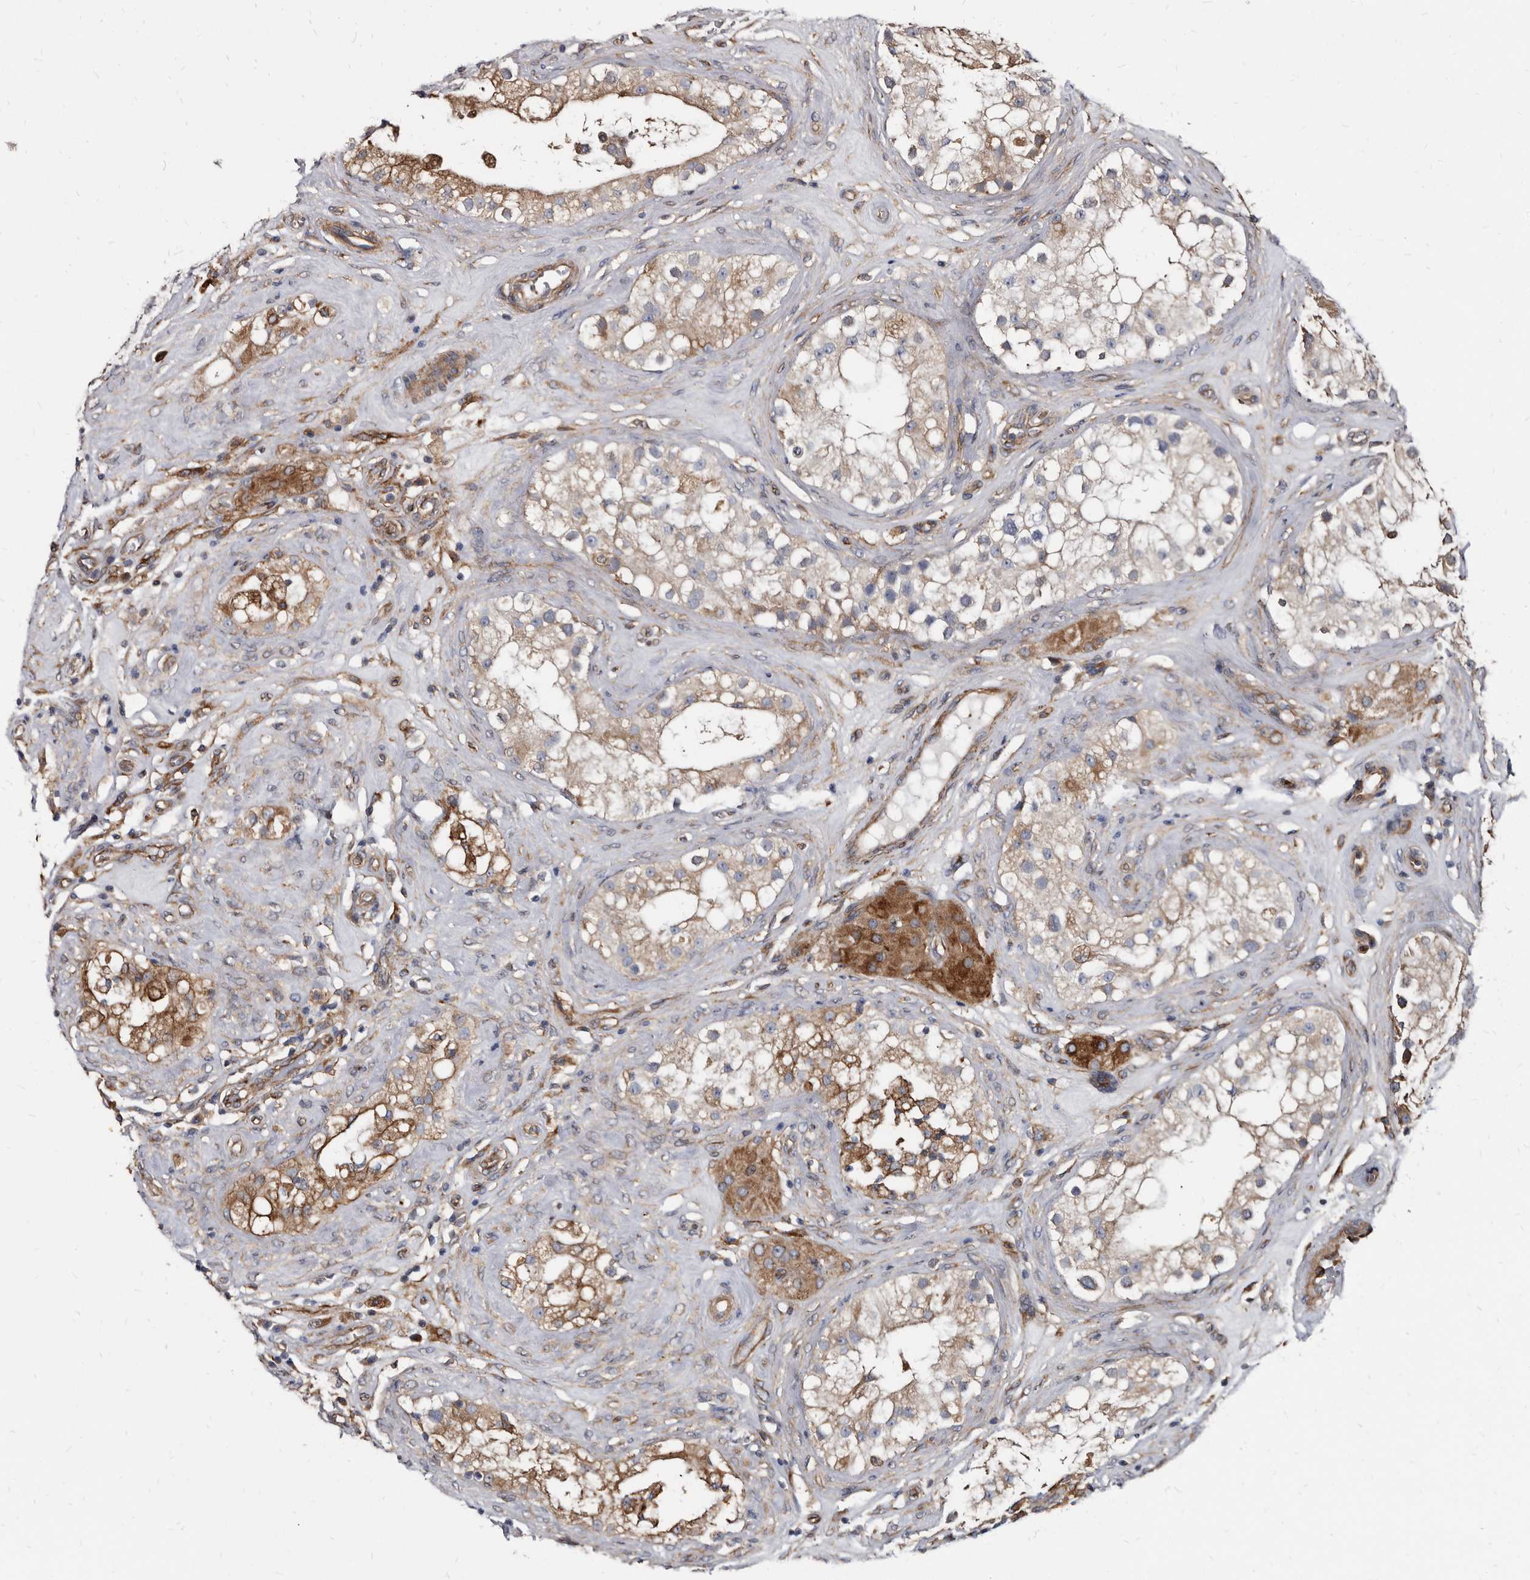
{"staining": {"intensity": "negative", "quantity": "none", "location": "none"}, "tissue": "testis", "cell_type": "Cells in seminiferous ducts", "image_type": "normal", "snomed": [{"axis": "morphology", "description": "Normal tissue, NOS"}, {"axis": "topography", "description": "Testis"}], "caption": "Image shows no protein staining in cells in seminiferous ducts of unremarkable testis. (DAB (3,3'-diaminobenzidine) immunohistochemistry (IHC), high magnification).", "gene": "KCTD20", "patient": {"sex": "male", "age": 84}}